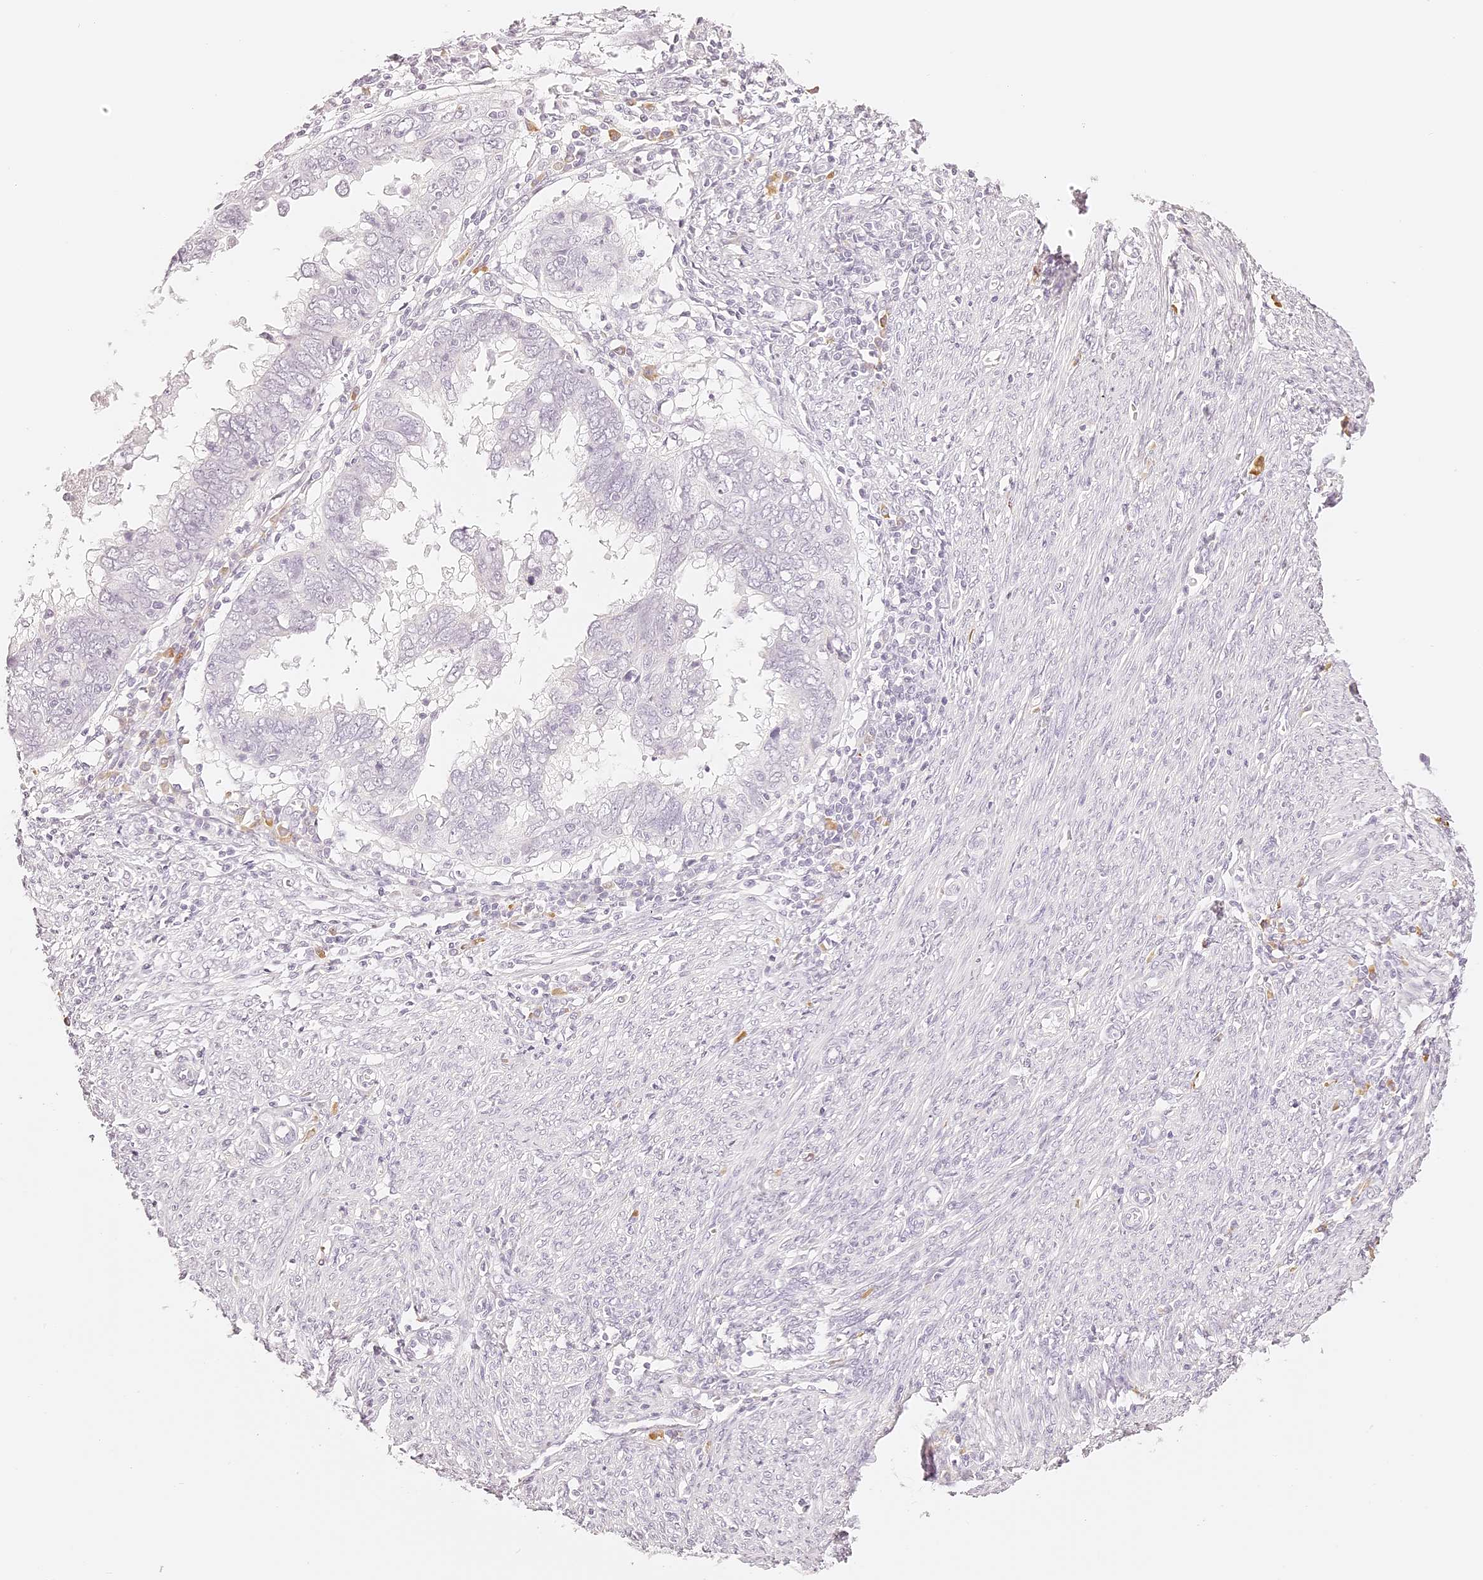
{"staining": {"intensity": "negative", "quantity": "none", "location": "none"}, "tissue": "endometrial cancer", "cell_type": "Tumor cells", "image_type": "cancer", "snomed": [{"axis": "morphology", "description": "Adenocarcinoma, NOS"}, {"axis": "topography", "description": "Uterus"}], "caption": "Immunohistochemistry (IHC) micrograph of endometrial adenocarcinoma stained for a protein (brown), which shows no expression in tumor cells.", "gene": "TRIM45", "patient": {"sex": "female", "age": 77}}